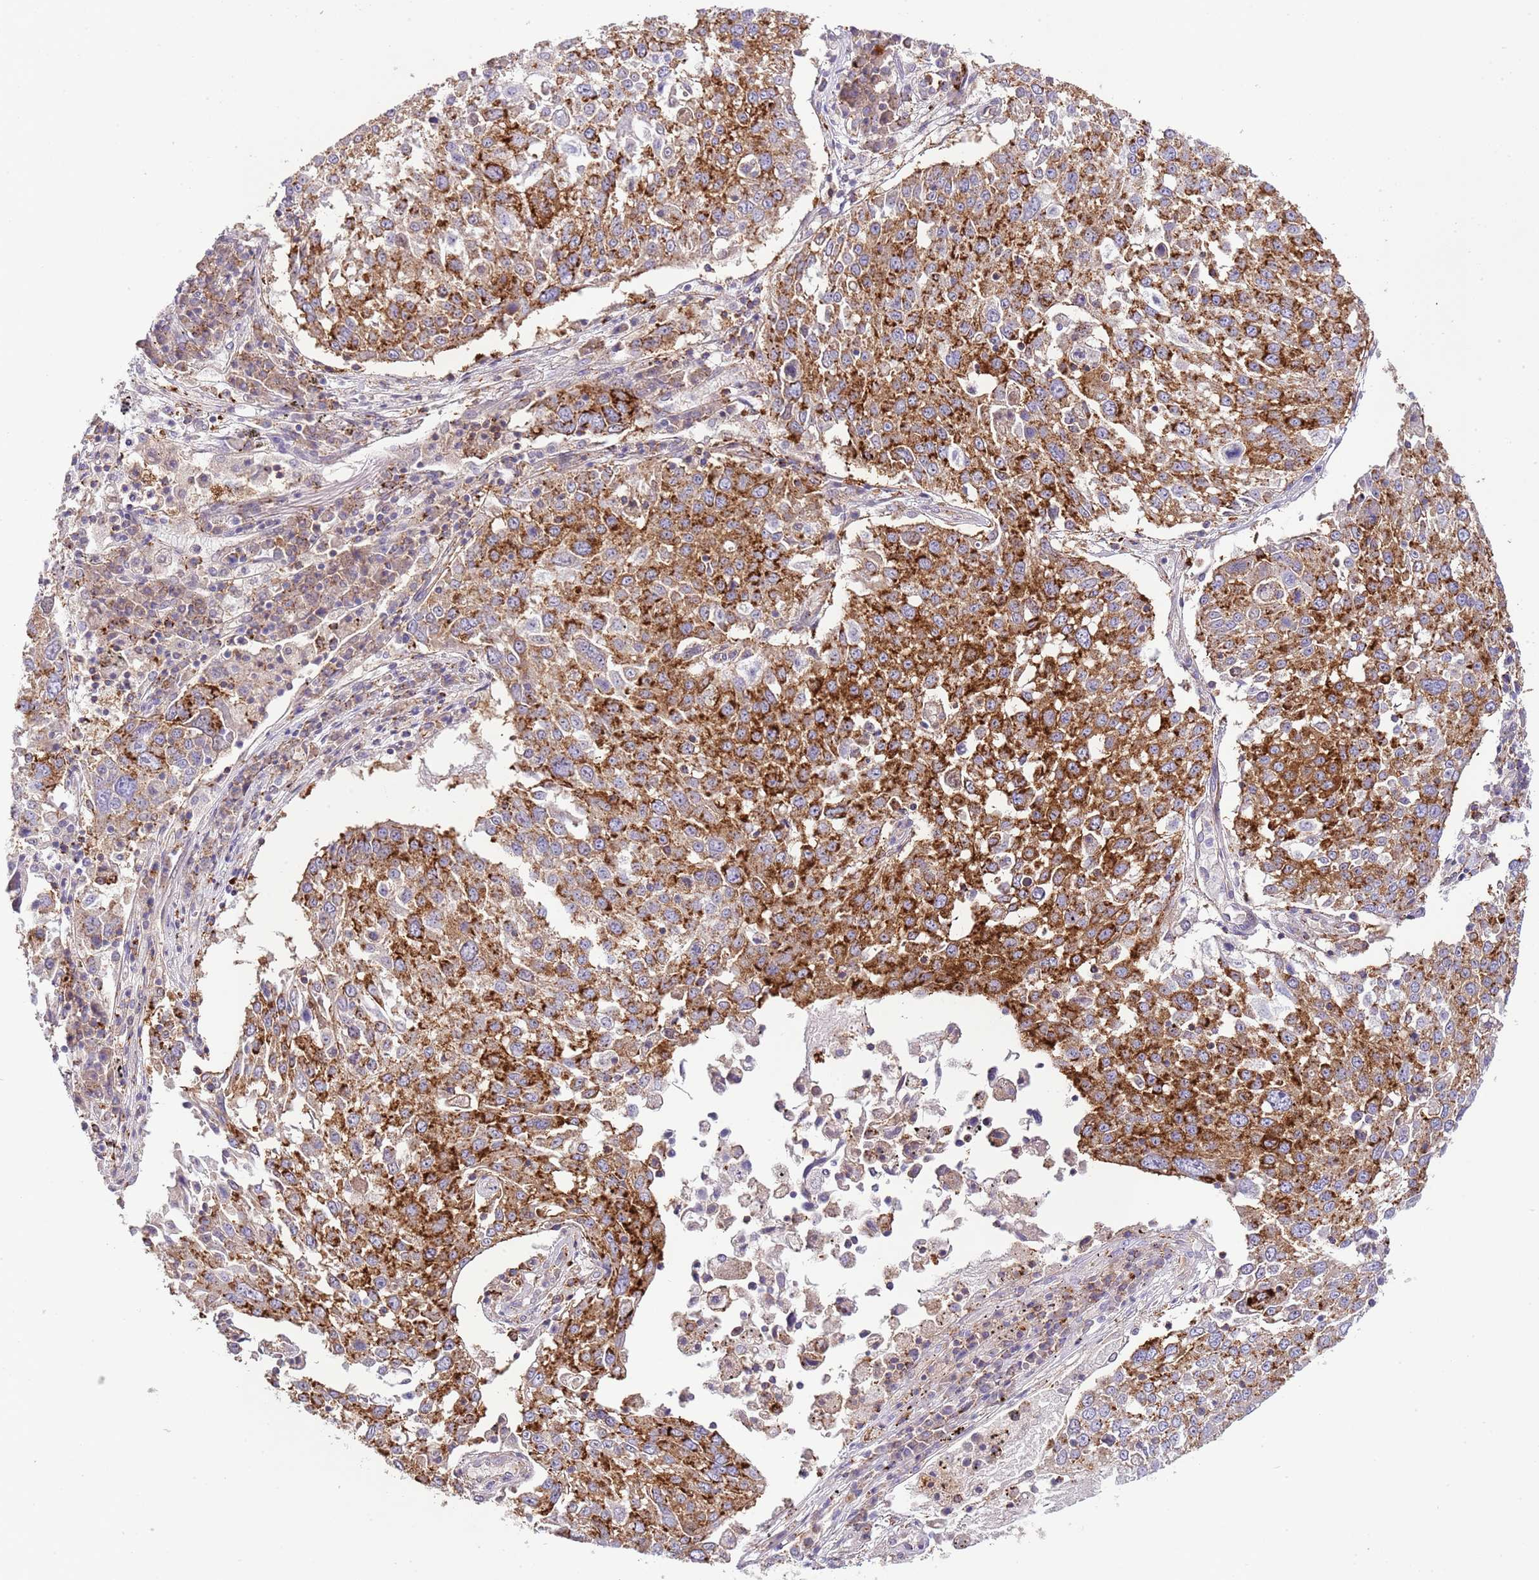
{"staining": {"intensity": "strong", "quantity": ">75%", "location": "cytoplasmic/membranous"}, "tissue": "lung cancer", "cell_type": "Tumor cells", "image_type": "cancer", "snomed": [{"axis": "morphology", "description": "Squamous cell carcinoma, NOS"}, {"axis": "topography", "description": "Lung"}], "caption": "Strong cytoplasmic/membranous protein staining is appreciated in approximately >75% of tumor cells in lung cancer (squamous cell carcinoma).", "gene": "ABHD17A", "patient": {"sex": "male", "age": 65}}